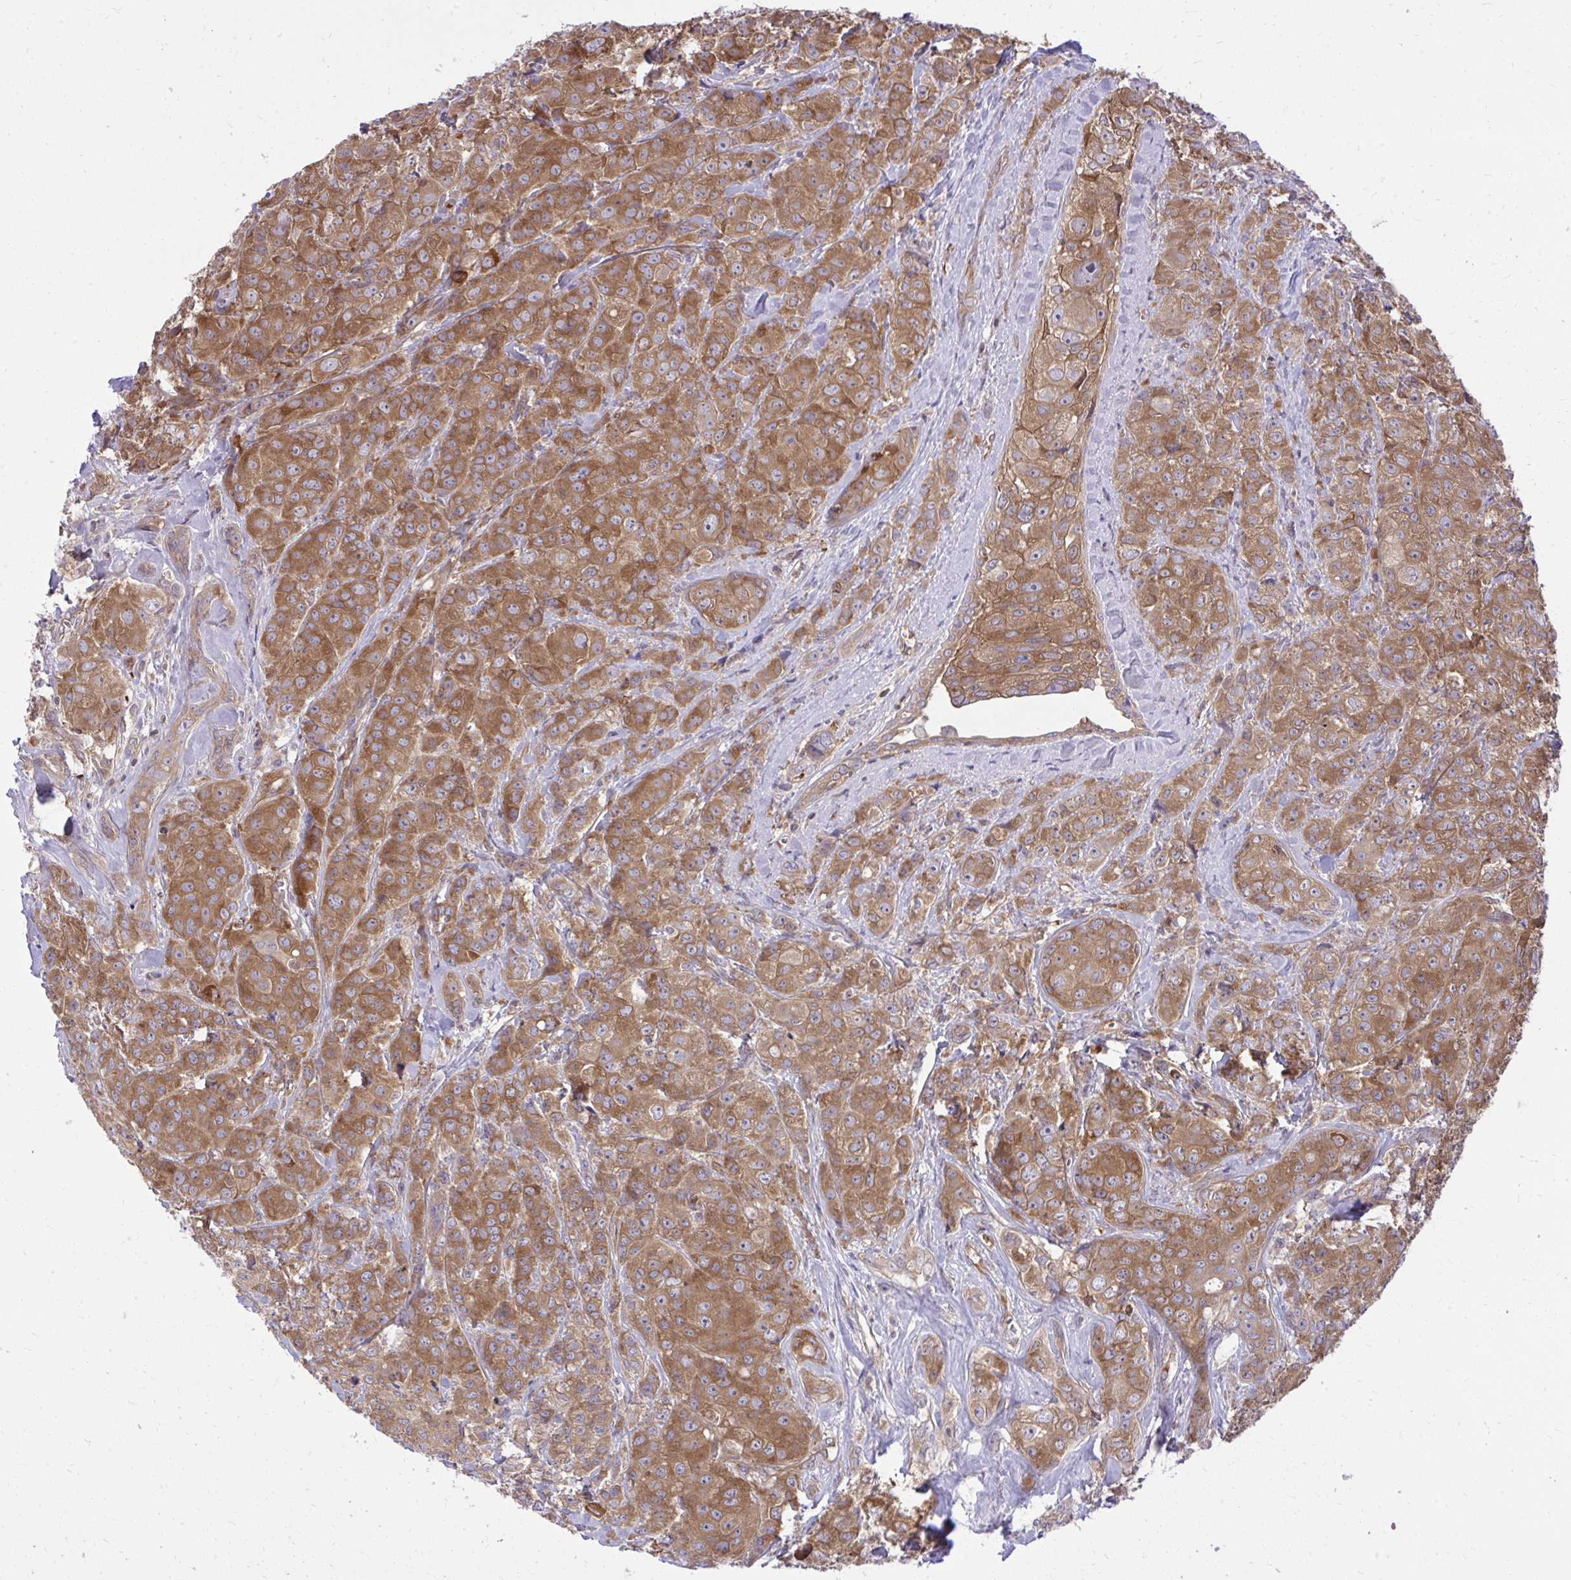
{"staining": {"intensity": "moderate", "quantity": ">75%", "location": "cytoplasmic/membranous"}, "tissue": "breast cancer", "cell_type": "Tumor cells", "image_type": "cancer", "snomed": [{"axis": "morphology", "description": "Normal tissue, NOS"}, {"axis": "morphology", "description": "Duct carcinoma"}, {"axis": "topography", "description": "Breast"}], "caption": "An image showing moderate cytoplasmic/membranous staining in about >75% of tumor cells in breast infiltrating ductal carcinoma, as visualized by brown immunohistochemical staining.", "gene": "PPP5C", "patient": {"sex": "female", "age": 43}}